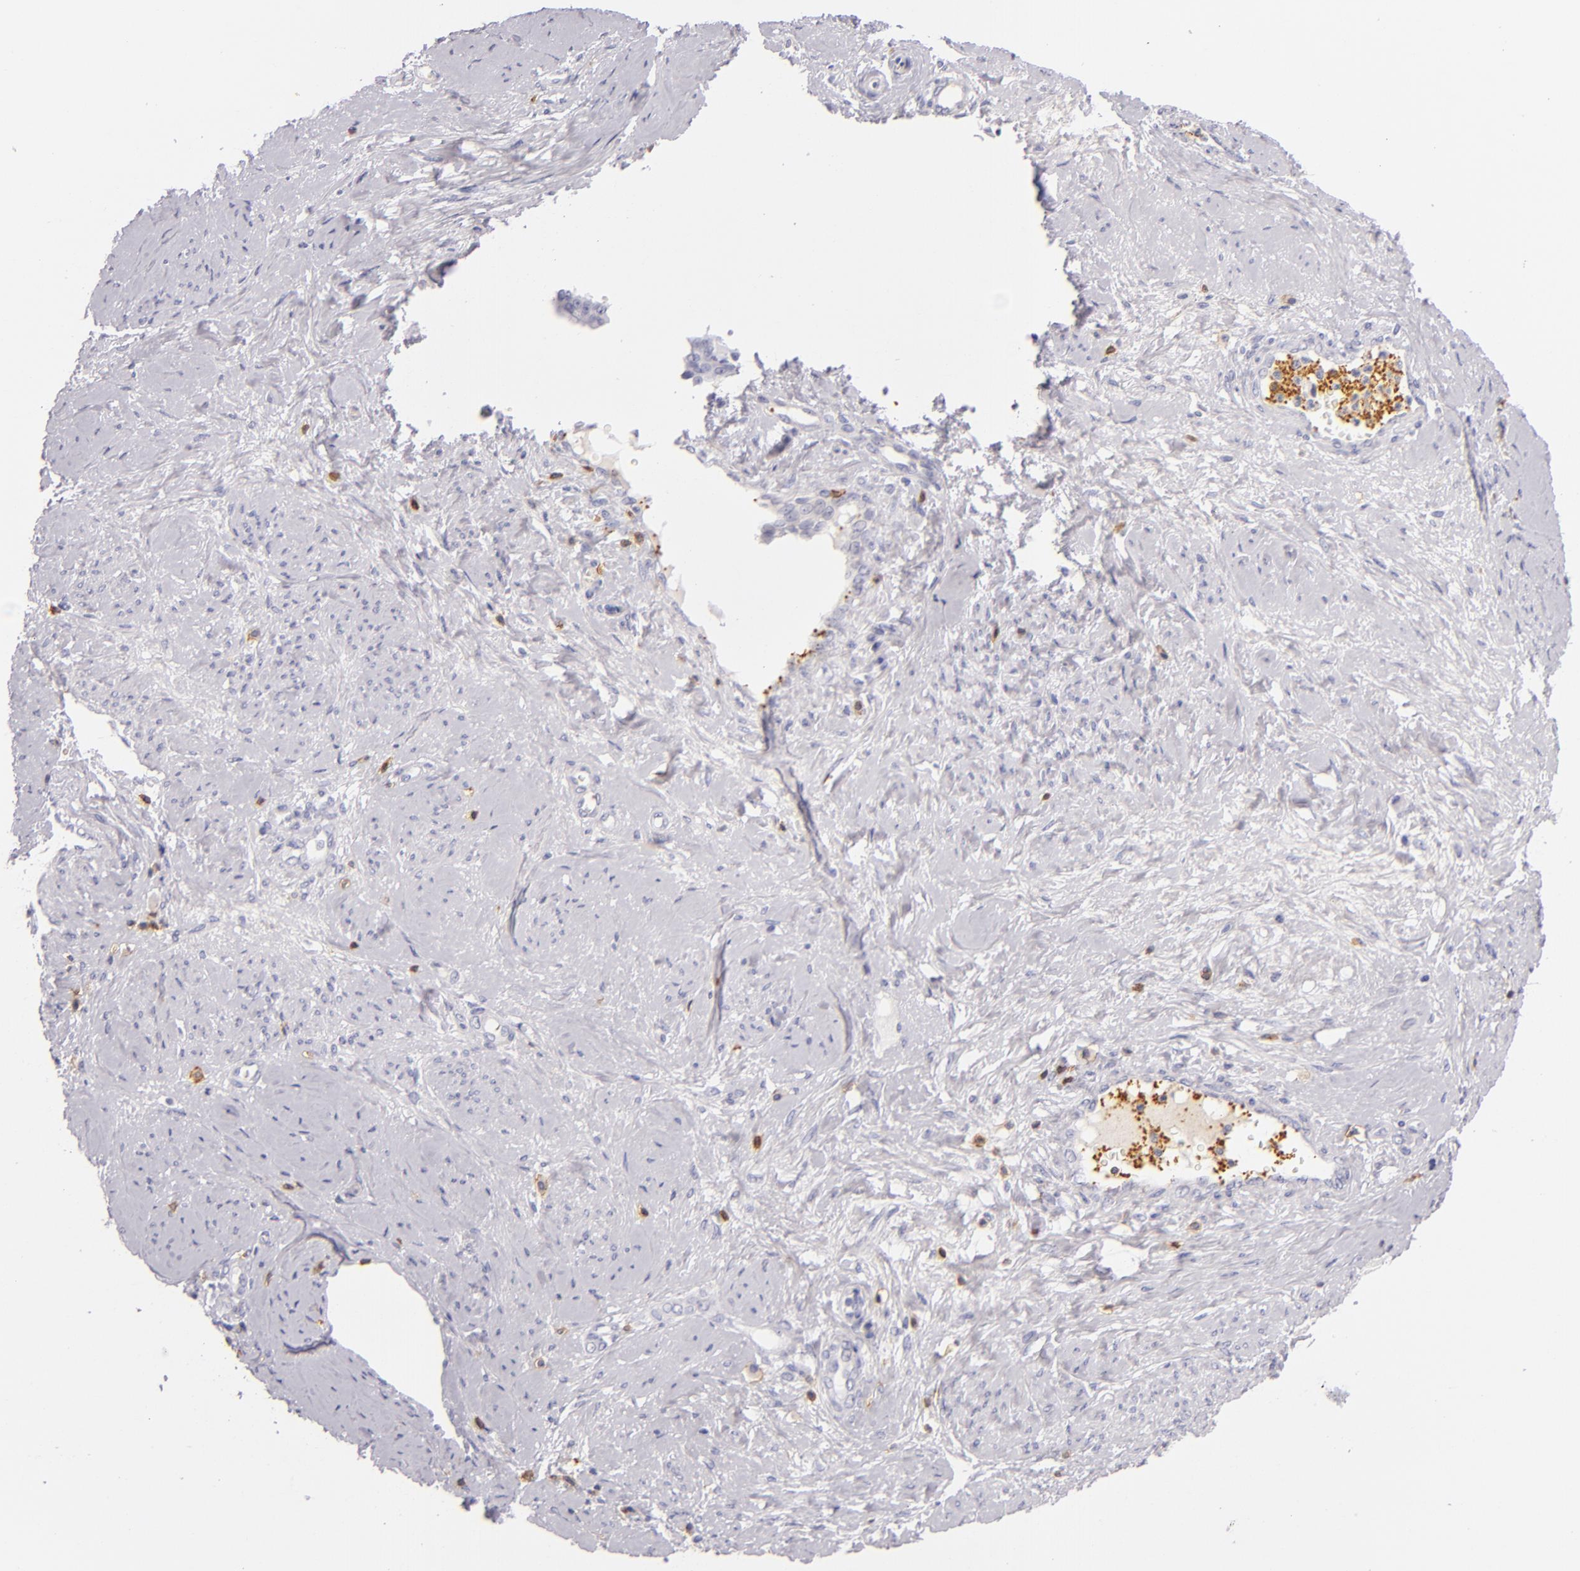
{"staining": {"intensity": "negative", "quantity": "none", "location": "none"}, "tissue": "cervical cancer", "cell_type": "Tumor cells", "image_type": "cancer", "snomed": [{"axis": "morphology", "description": "Squamous cell carcinoma, NOS"}, {"axis": "topography", "description": "Cervix"}], "caption": "Tumor cells are negative for protein expression in human squamous cell carcinoma (cervical).", "gene": "LAT", "patient": {"sex": "female", "age": 41}}